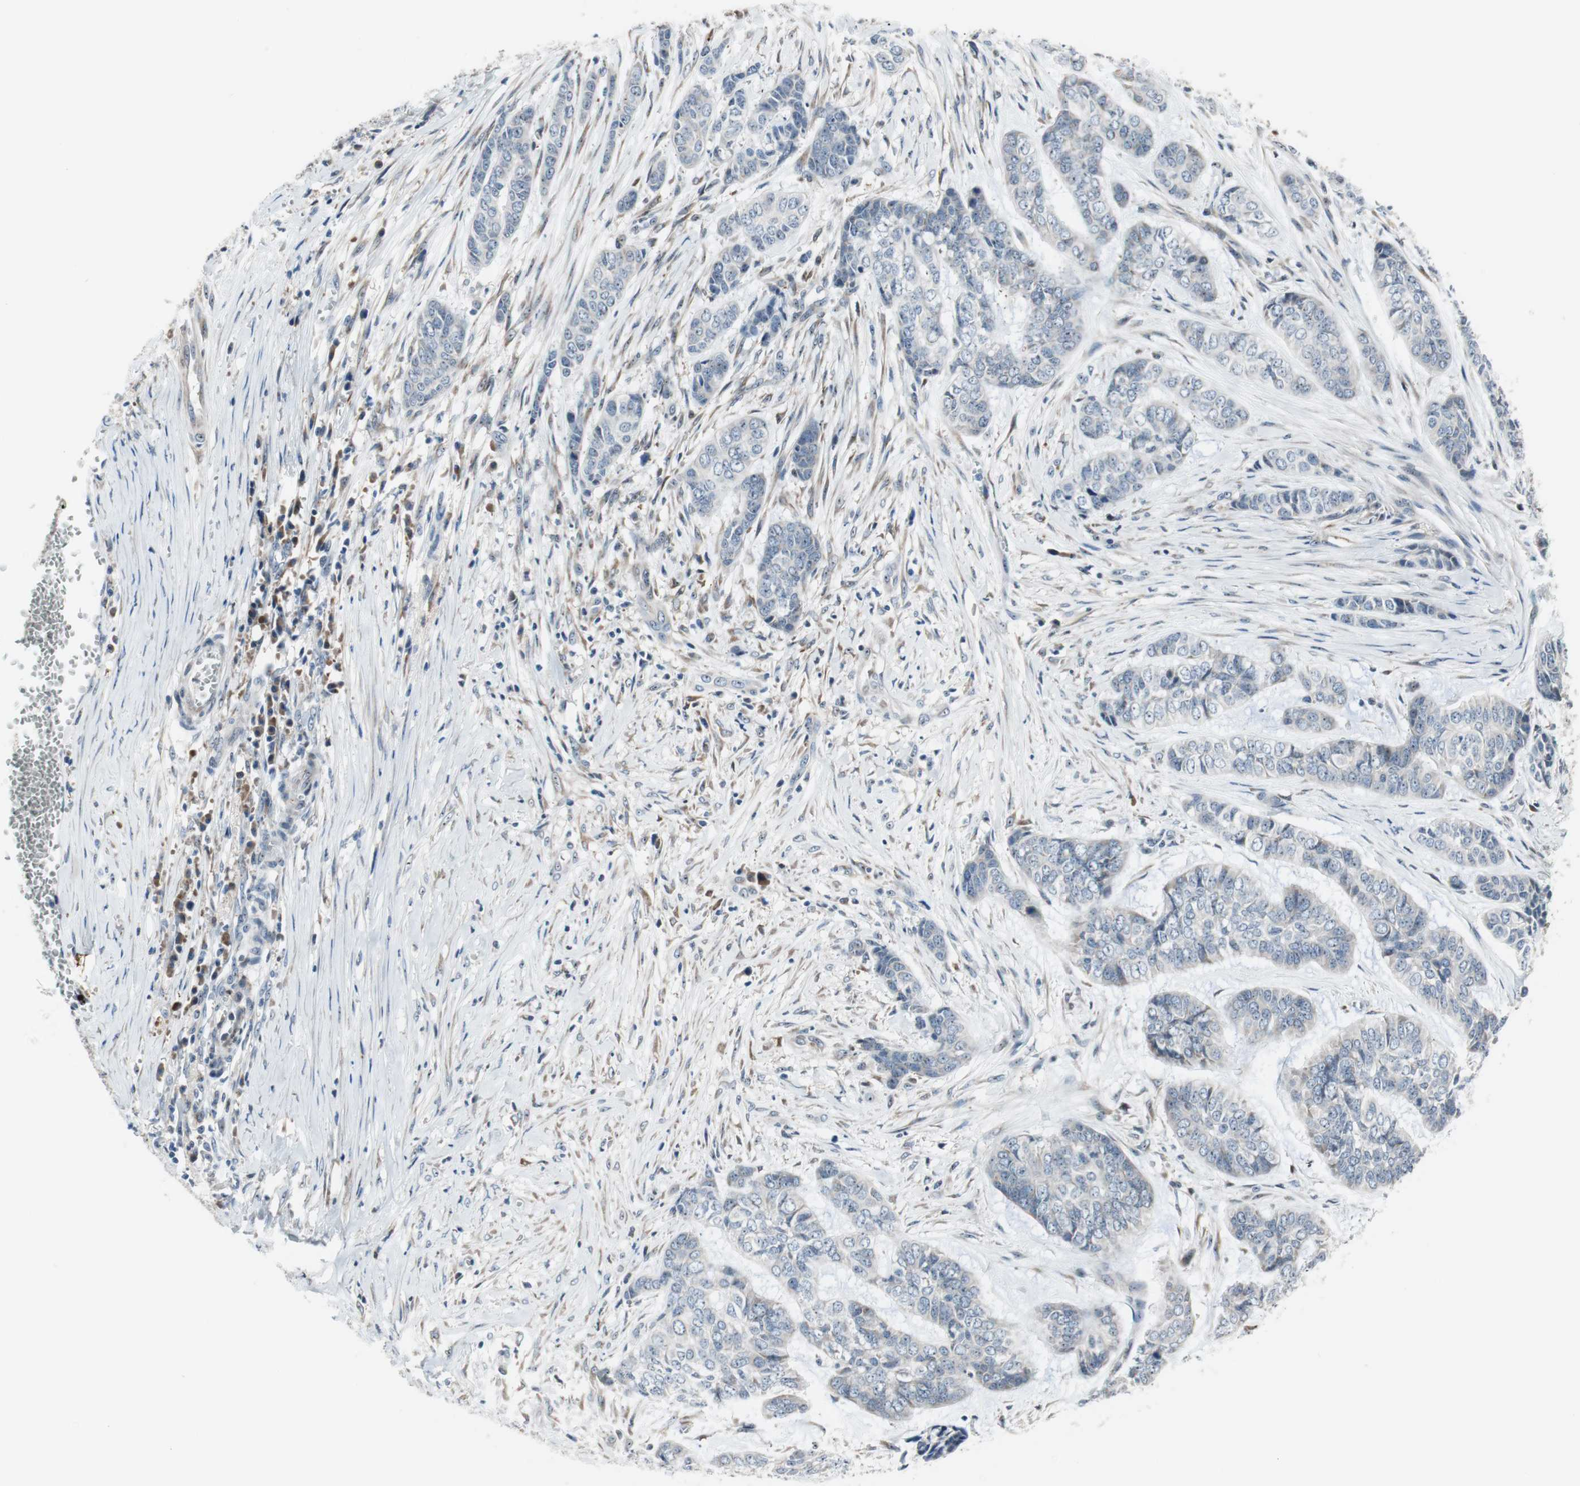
{"staining": {"intensity": "weak", "quantity": ">75%", "location": "cytoplasmic/membranous"}, "tissue": "skin cancer", "cell_type": "Tumor cells", "image_type": "cancer", "snomed": [{"axis": "morphology", "description": "Basal cell carcinoma"}, {"axis": "topography", "description": "Skin"}], "caption": "Human skin basal cell carcinoma stained for a protein (brown) reveals weak cytoplasmic/membranous positive expression in approximately >75% of tumor cells.", "gene": "TMED7", "patient": {"sex": "female", "age": 64}}